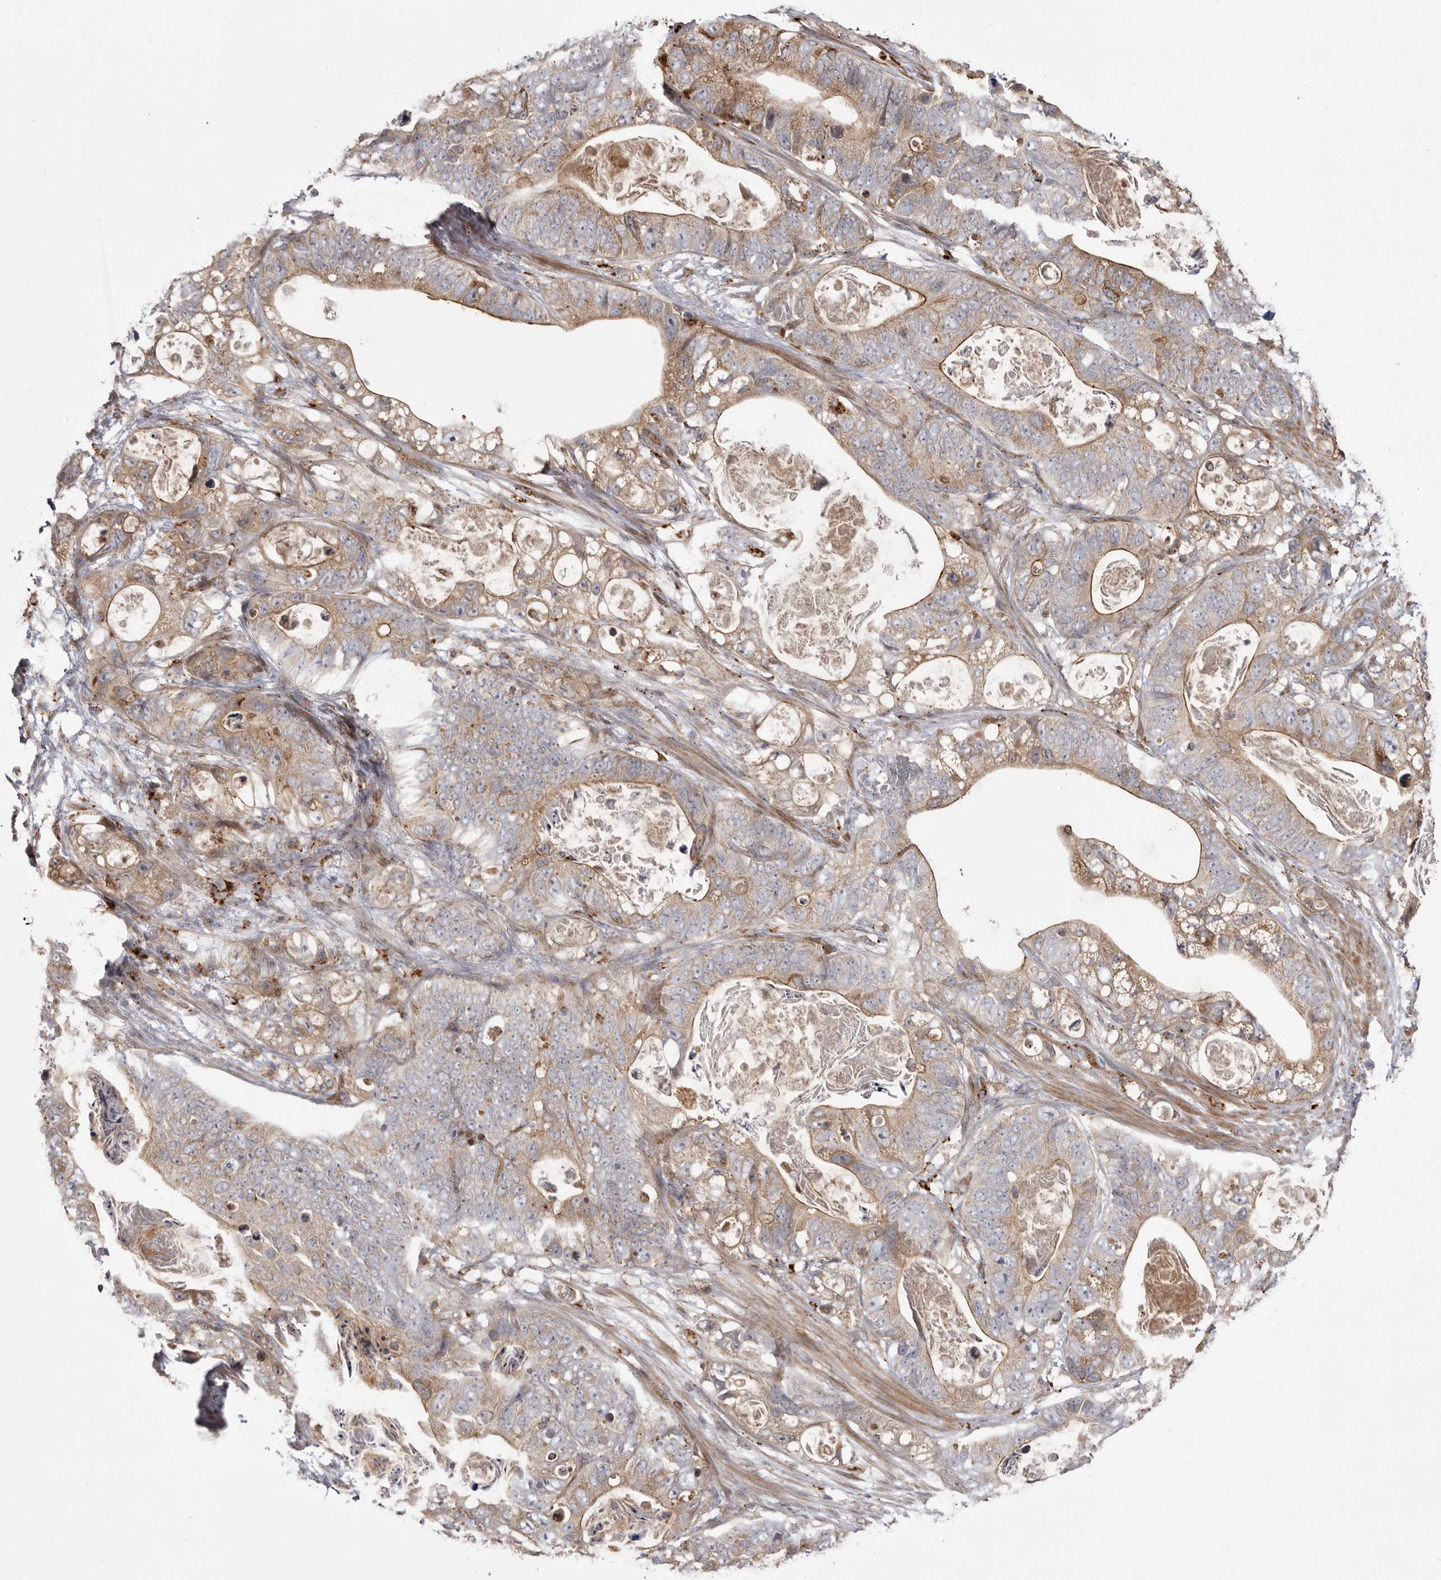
{"staining": {"intensity": "weak", "quantity": ">75%", "location": "cytoplasmic/membranous"}, "tissue": "stomach cancer", "cell_type": "Tumor cells", "image_type": "cancer", "snomed": [{"axis": "morphology", "description": "Normal tissue, NOS"}, {"axis": "morphology", "description": "Adenocarcinoma, NOS"}, {"axis": "topography", "description": "Stomach"}], "caption": "Human stomach cancer (adenocarcinoma) stained for a protein (brown) demonstrates weak cytoplasmic/membranous positive staining in about >75% of tumor cells.", "gene": "NUP43", "patient": {"sex": "female", "age": 89}}